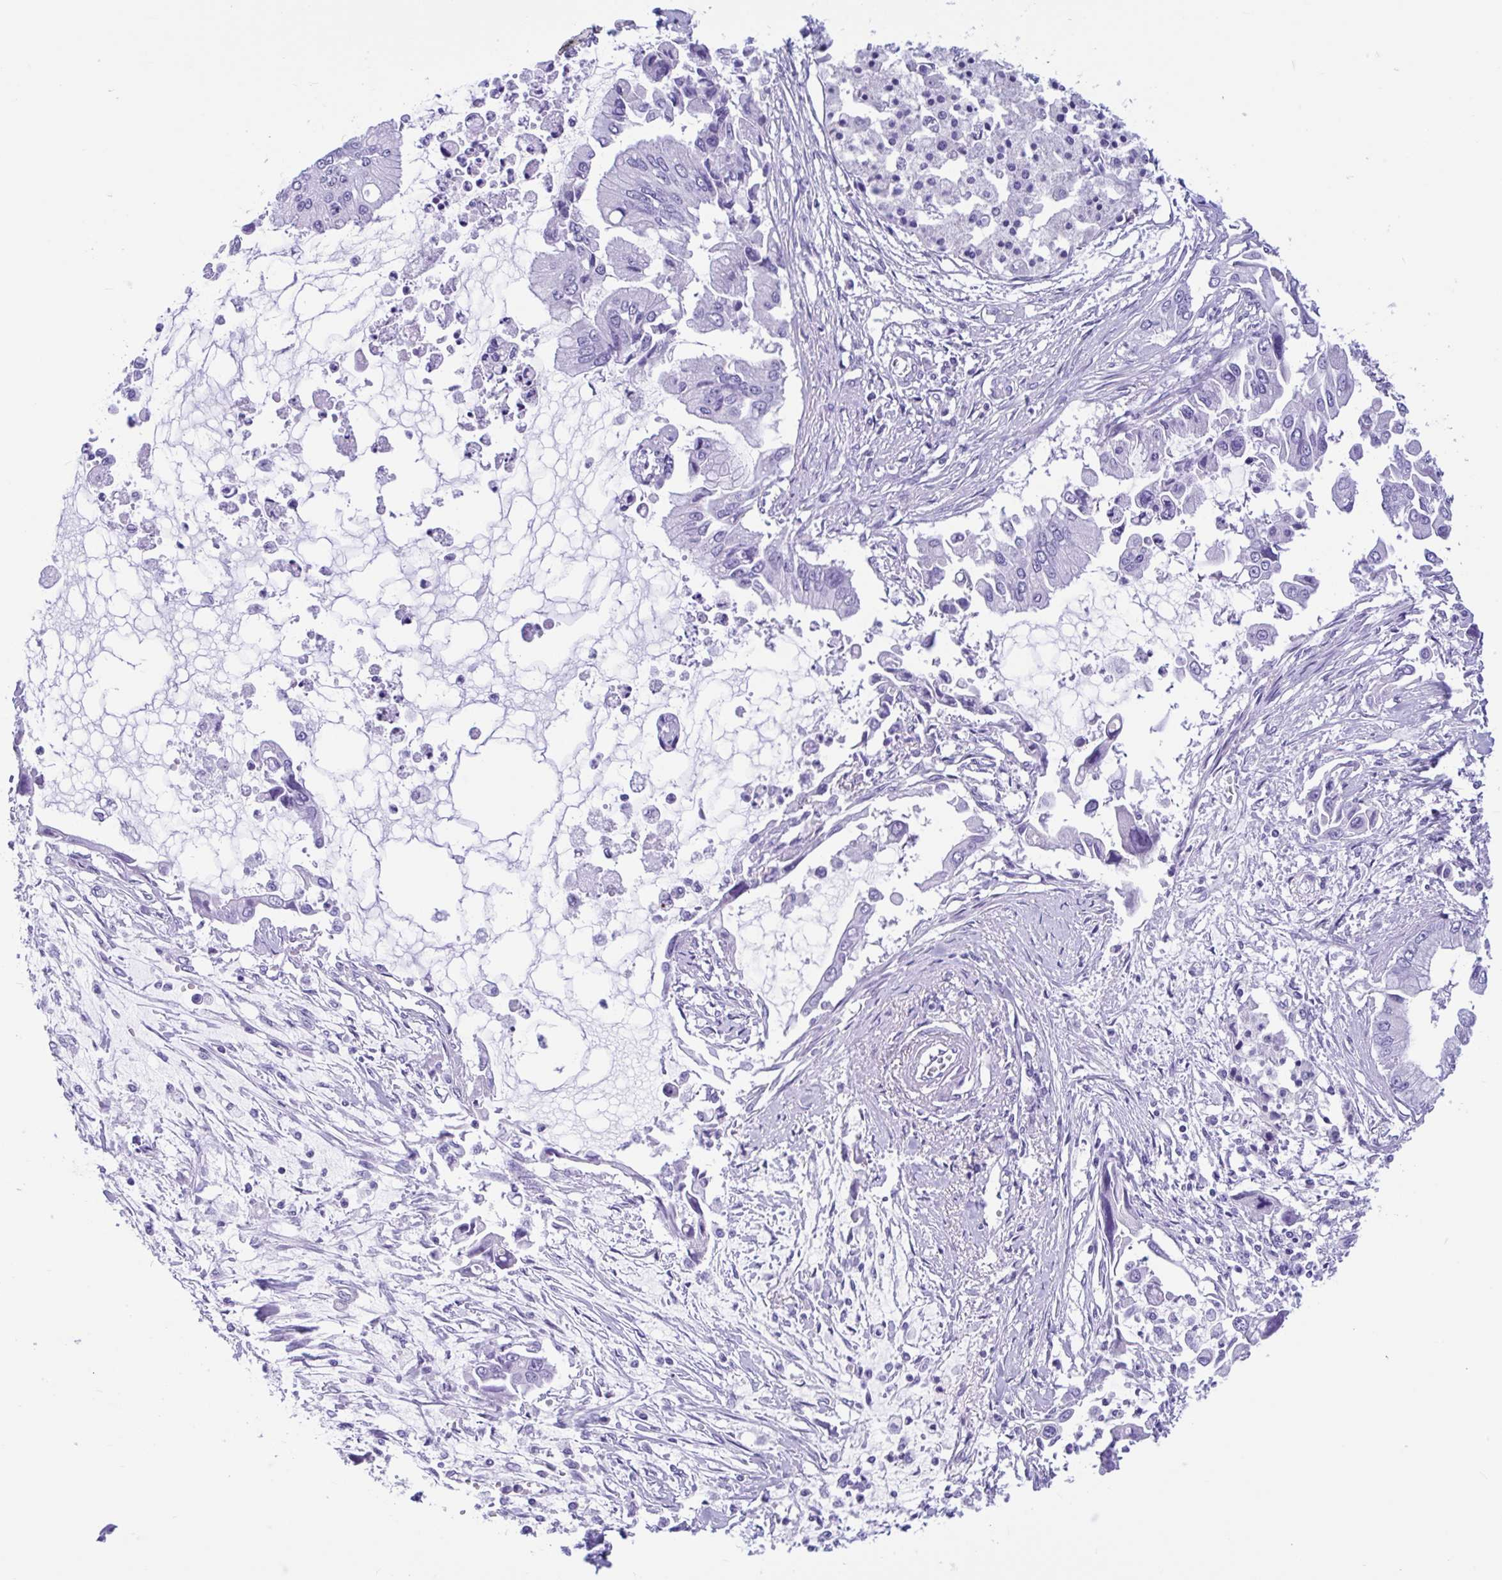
{"staining": {"intensity": "negative", "quantity": "none", "location": "none"}, "tissue": "pancreatic cancer", "cell_type": "Tumor cells", "image_type": "cancer", "snomed": [{"axis": "morphology", "description": "Adenocarcinoma, NOS"}, {"axis": "topography", "description": "Pancreas"}], "caption": "Pancreatic cancer (adenocarcinoma) was stained to show a protein in brown. There is no significant positivity in tumor cells.", "gene": "OR4N4", "patient": {"sex": "male", "age": 84}}